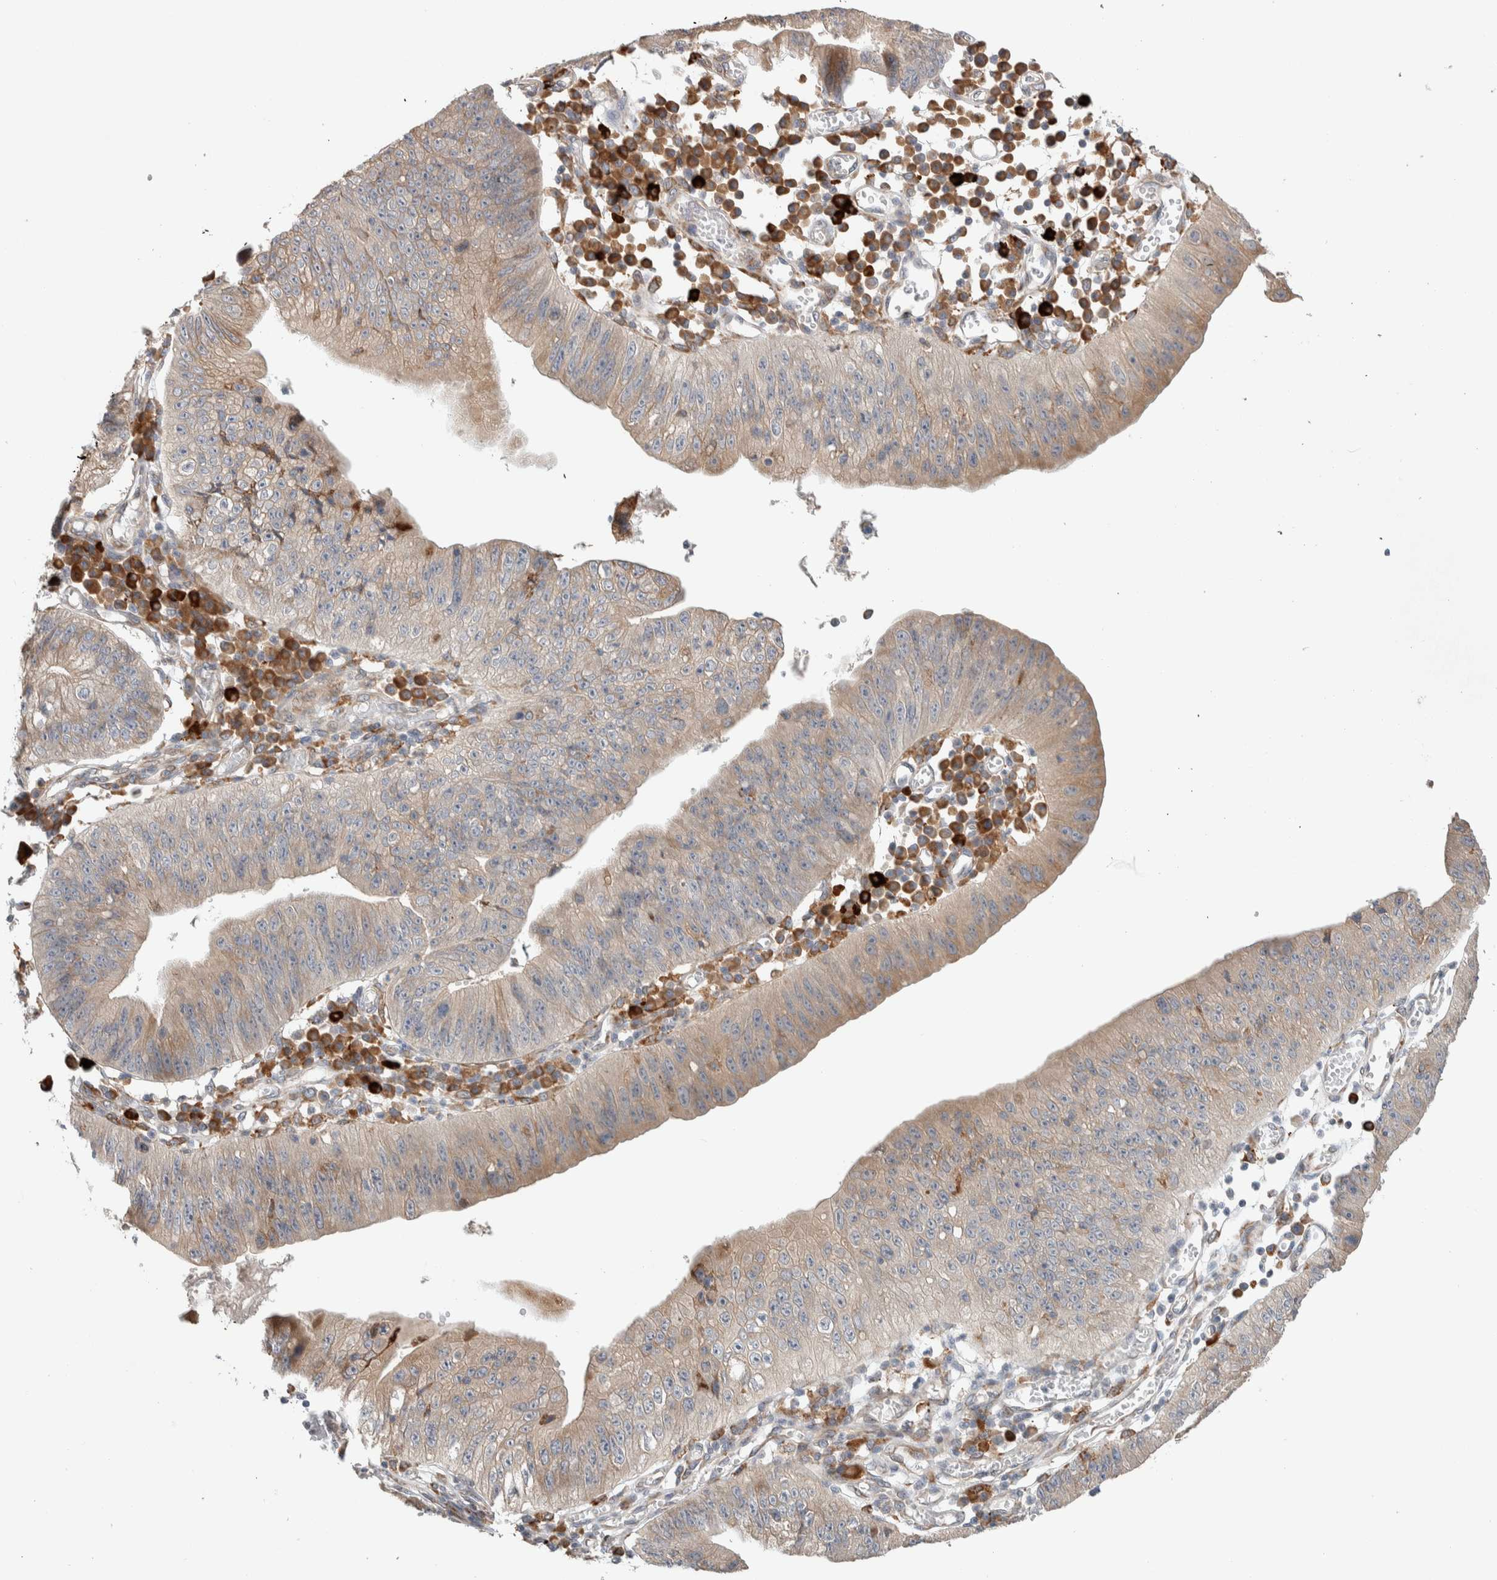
{"staining": {"intensity": "weak", "quantity": ">75%", "location": "cytoplasmic/membranous"}, "tissue": "stomach cancer", "cell_type": "Tumor cells", "image_type": "cancer", "snomed": [{"axis": "morphology", "description": "Adenocarcinoma, NOS"}, {"axis": "topography", "description": "Stomach"}], "caption": "There is low levels of weak cytoplasmic/membranous positivity in tumor cells of stomach adenocarcinoma, as demonstrated by immunohistochemical staining (brown color).", "gene": "ADCY8", "patient": {"sex": "male", "age": 59}}